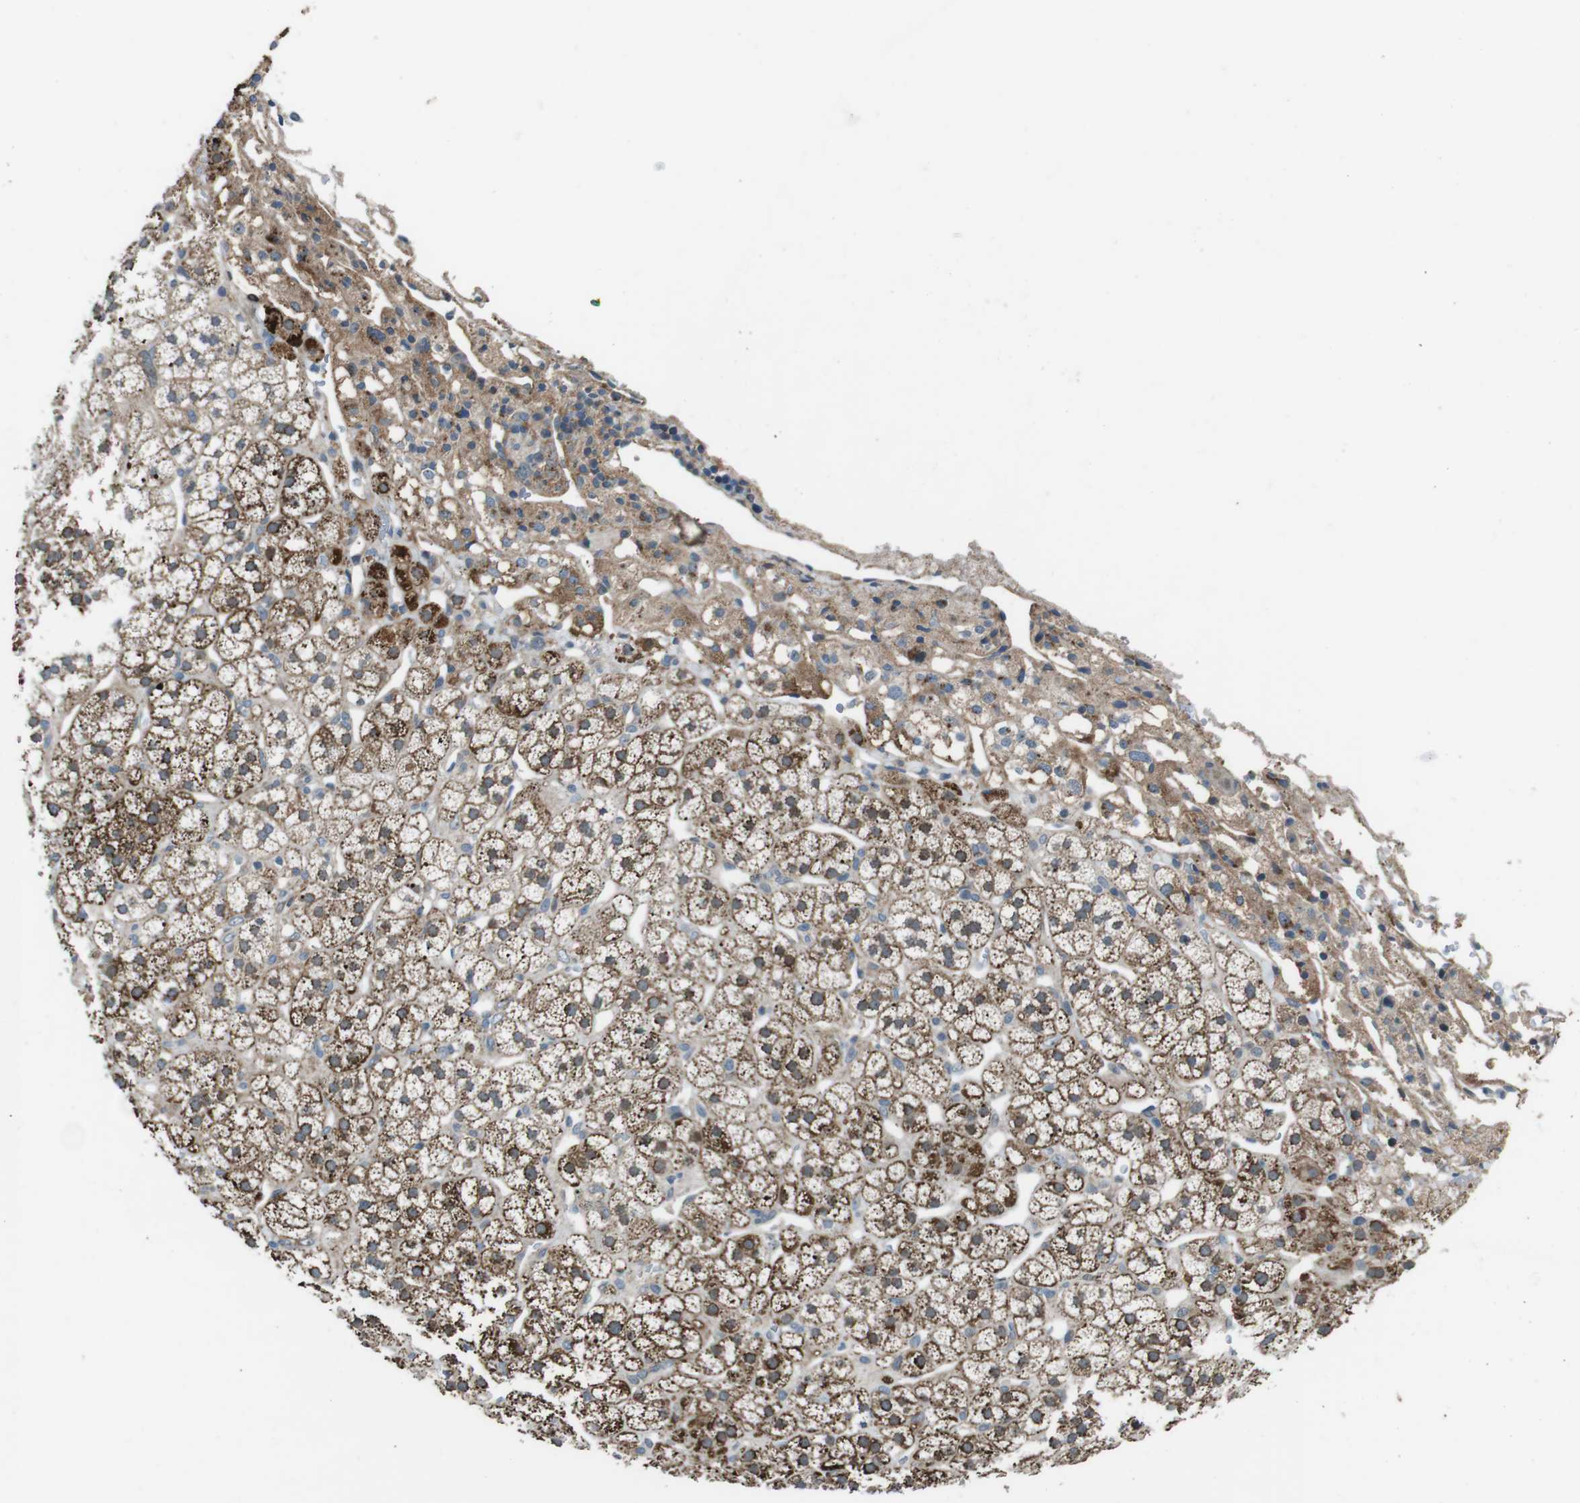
{"staining": {"intensity": "strong", "quantity": ">75%", "location": "cytoplasmic/membranous"}, "tissue": "adrenal gland", "cell_type": "Glandular cells", "image_type": "normal", "snomed": [{"axis": "morphology", "description": "Normal tissue, NOS"}, {"axis": "topography", "description": "Adrenal gland"}], "caption": "Immunohistochemical staining of normal adrenal gland shows >75% levels of strong cytoplasmic/membranous protein staining in approximately >75% of glandular cells.", "gene": "FAM174B", "patient": {"sex": "male", "age": 56}}